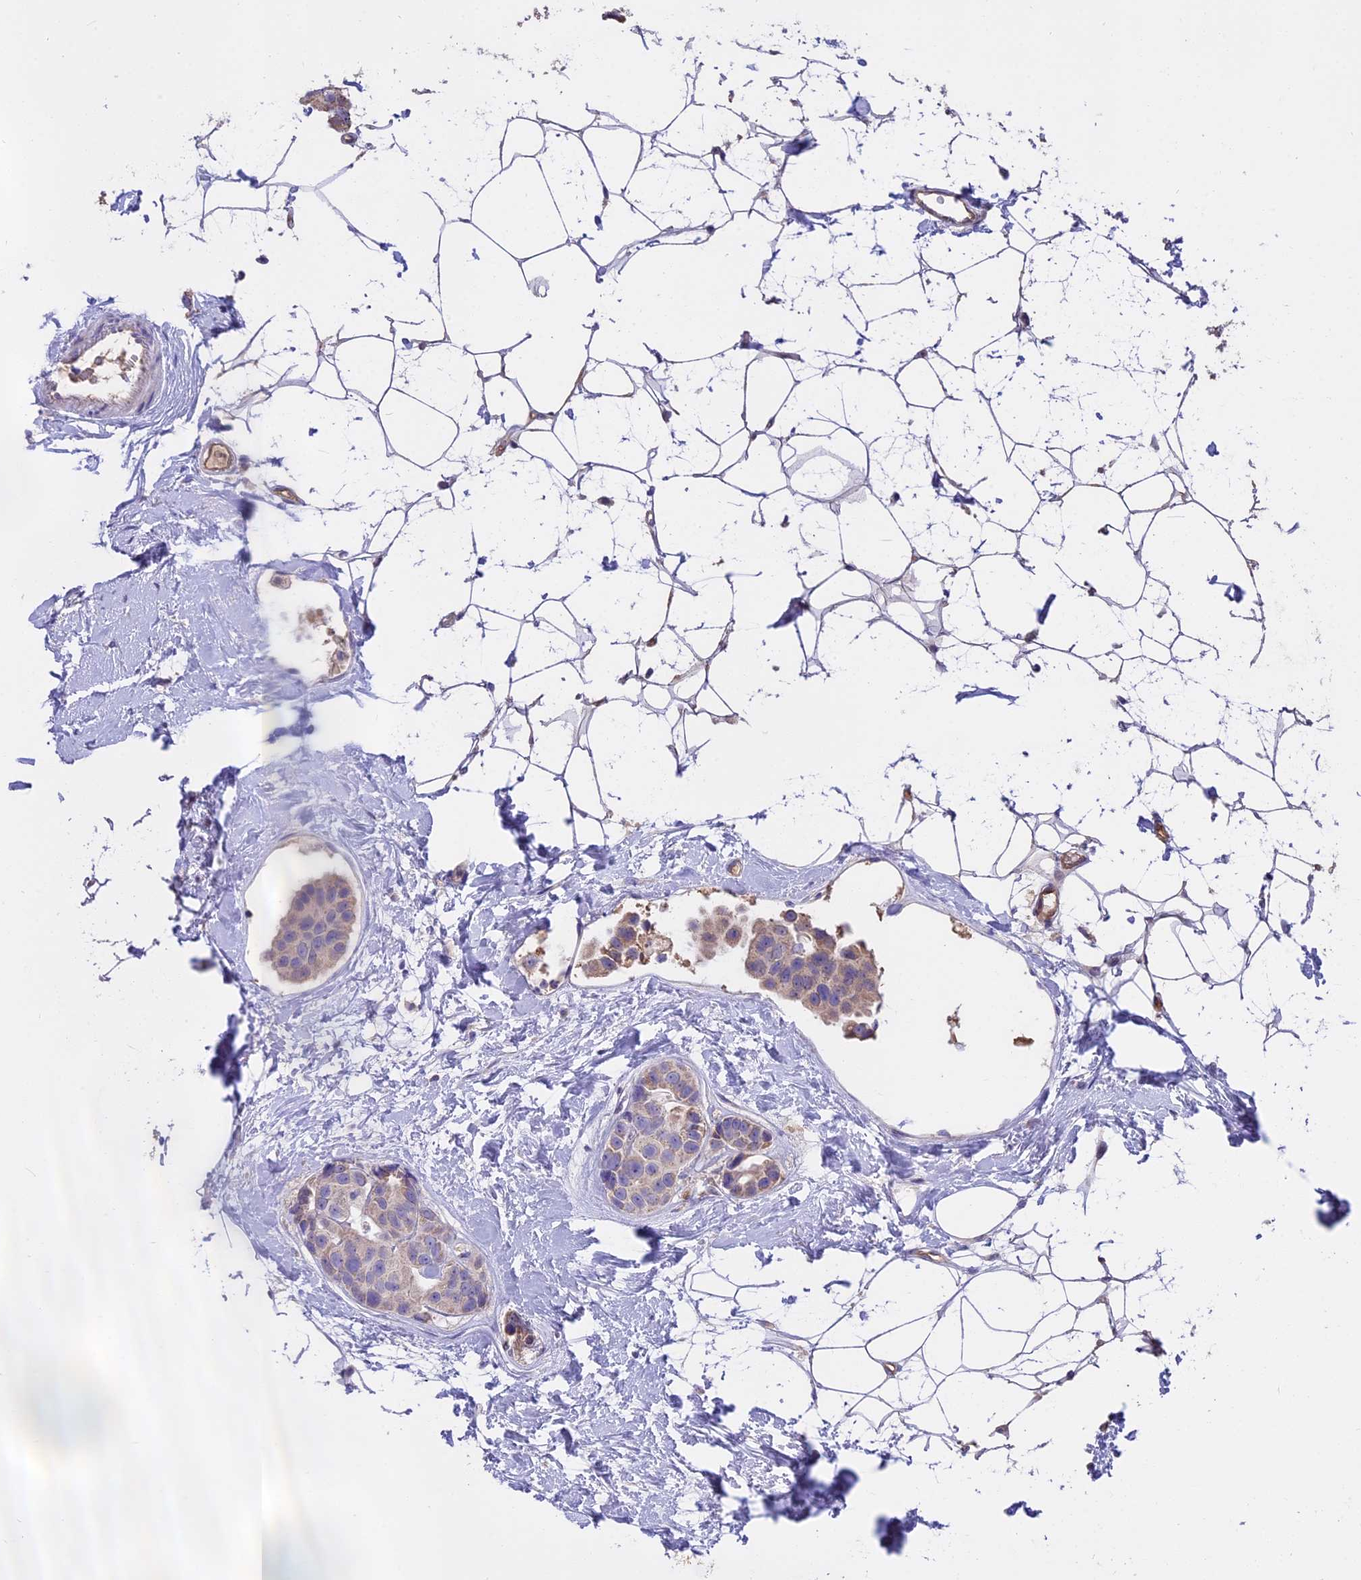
{"staining": {"intensity": "weak", "quantity": "<25%", "location": "cytoplasmic/membranous"}, "tissue": "breast cancer", "cell_type": "Tumor cells", "image_type": "cancer", "snomed": [{"axis": "morphology", "description": "Normal tissue, NOS"}, {"axis": "morphology", "description": "Duct carcinoma"}, {"axis": "topography", "description": "Breast"}], "caption": "Micrograph shows no protein staining in tumor cells of breast cancer (intraductal carcinoma) tissue. (DAB (3,3'-diaminobenzidine) IHC, high magnification).", "gene": "WFDC2", "patient": {"sex": "female", "age": 39}}